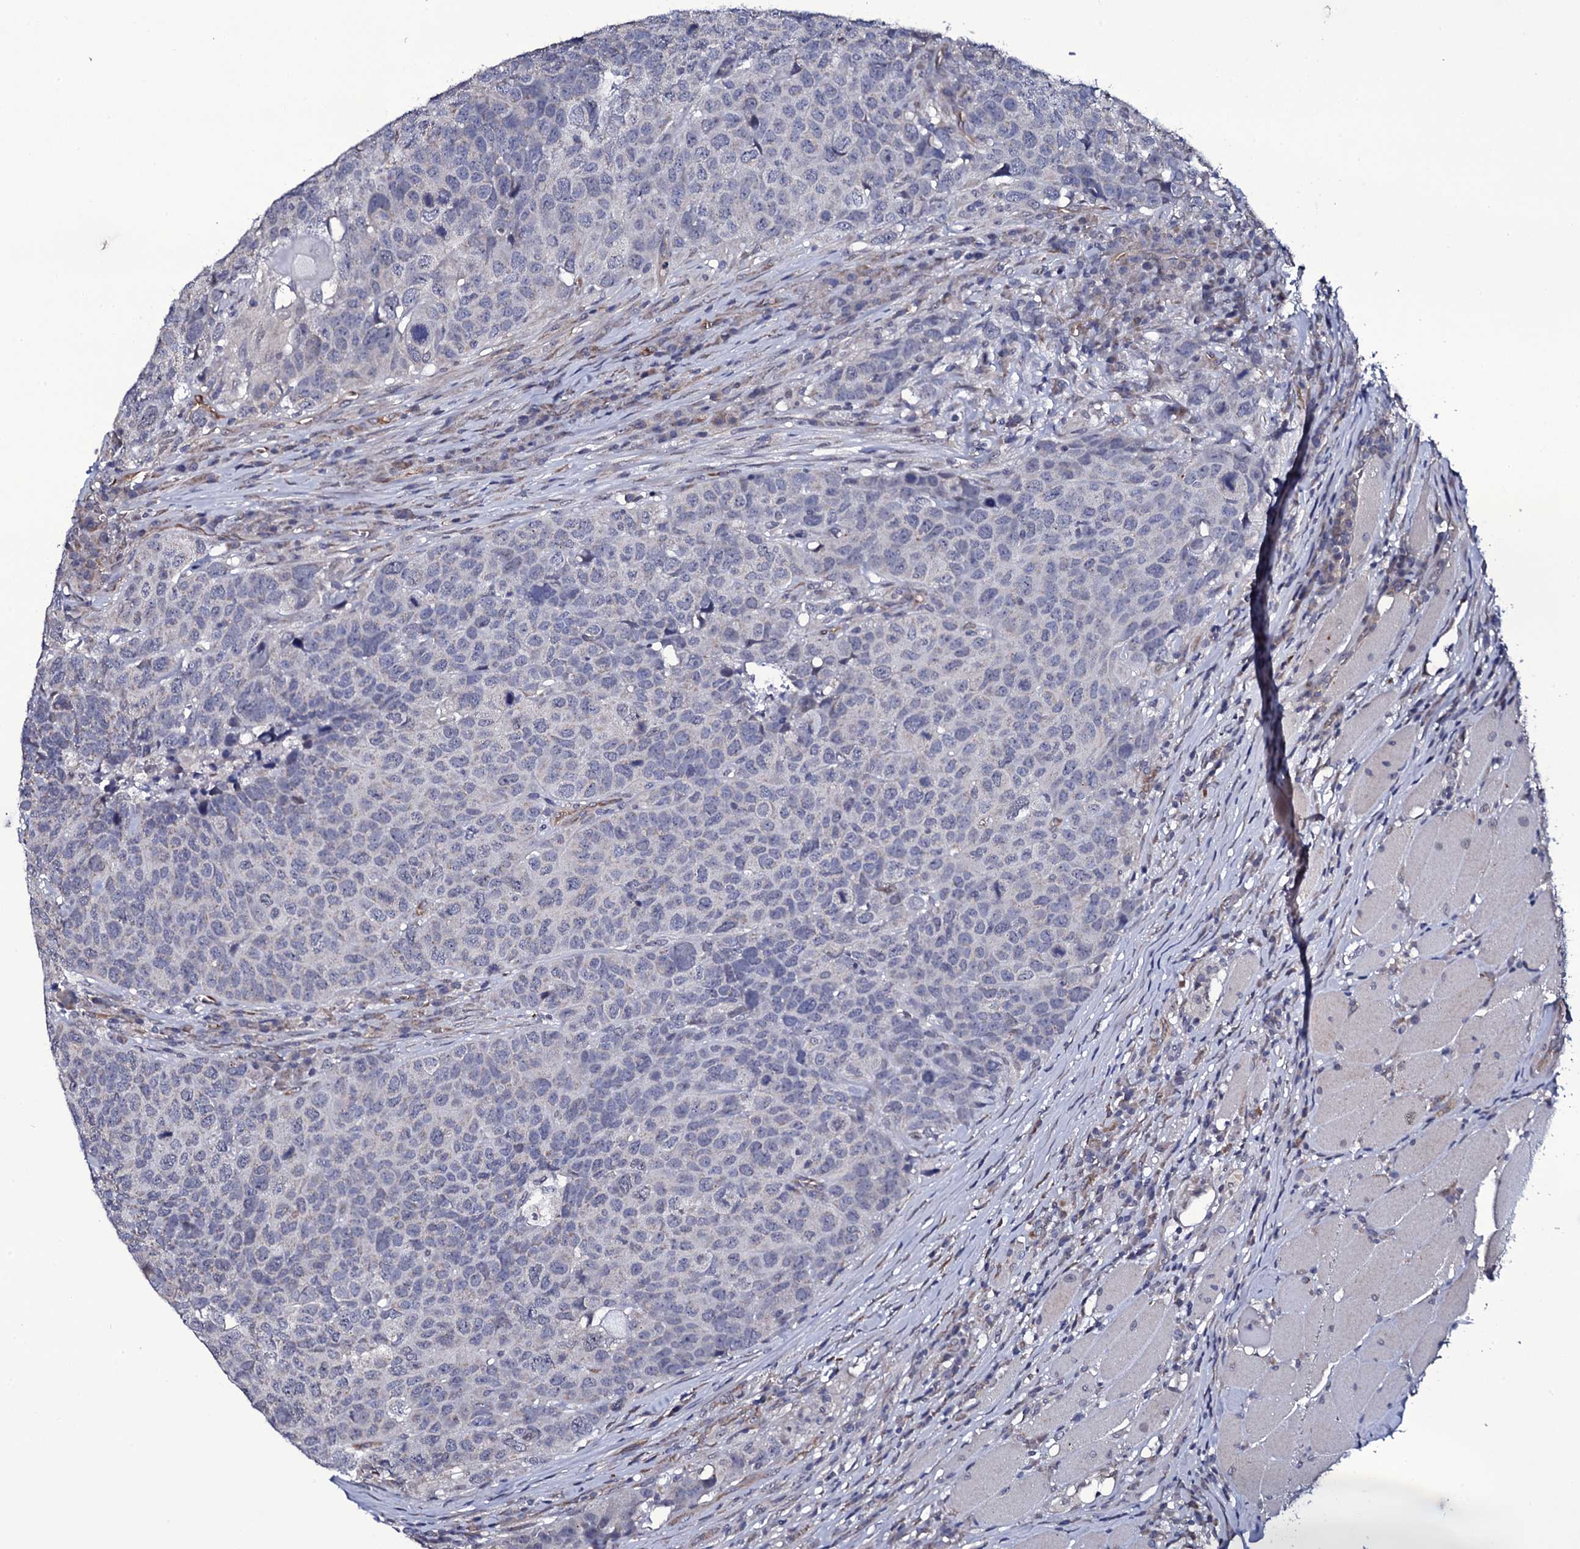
{"staining": {"intensity": "negative", "quantity": "none", "location": "none"}, "tissue": "head and neck cancer", "cell_type": "Tumor cells", "image_type": "cancer", "snomed": [{"axis": "morphology", "description": "Squamous cell carcinoma, NOS"}, {"axis": "topography", "description": "Head-Neck"}], "caption": "IHC micrograph of head and neck cancer (squamous cell carcinoma) stained for a protein (brown), which demonstrates no positivity in tumor cells. (DAB immunohistochemistry (IHC), high magnification).", "gene": "GAREM1", "patient": {"sex": "male", "age": 66}}